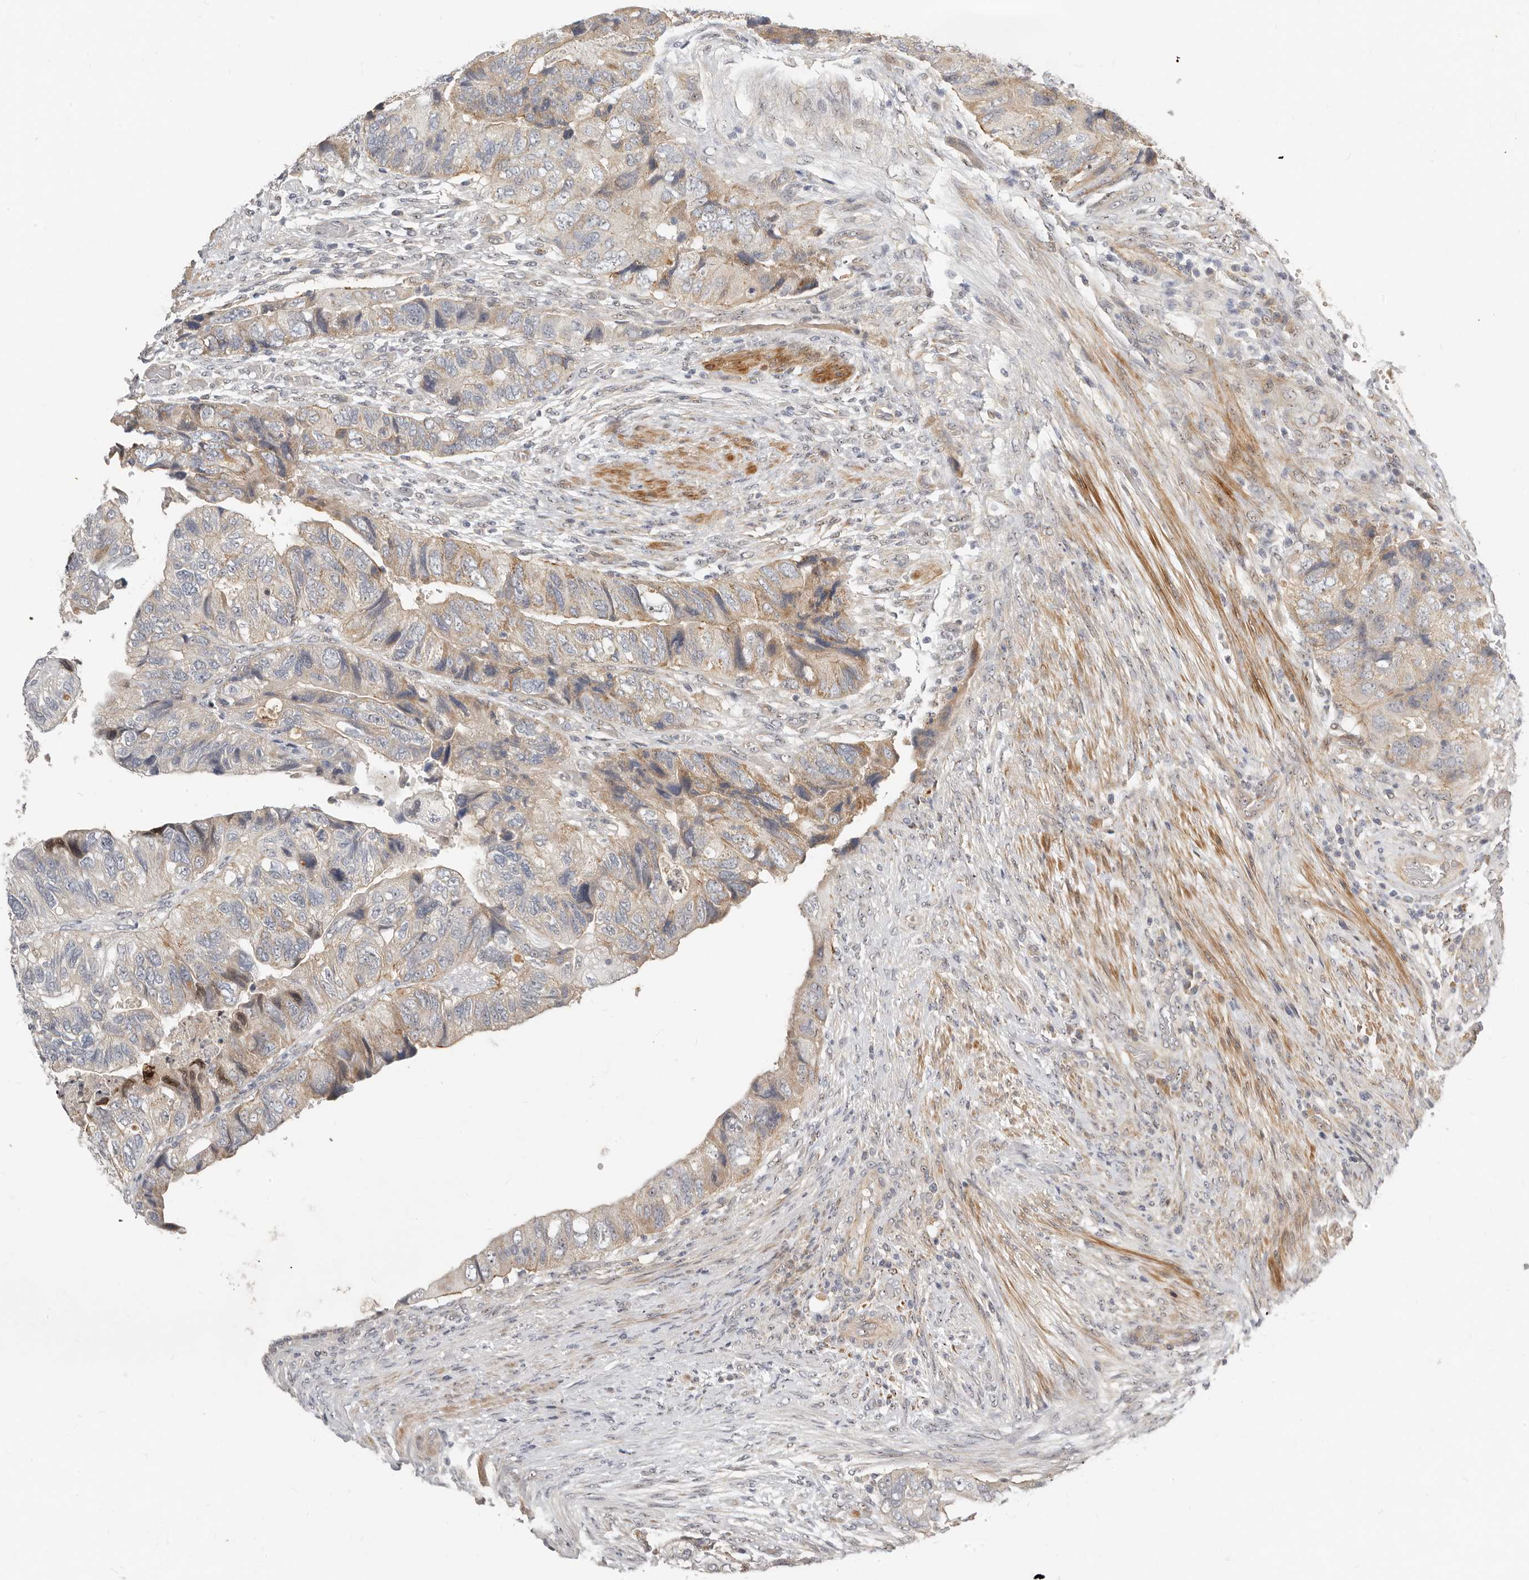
{"staining": {"intensity": "weak", "quantity": "25%-75%", "location": "cytoplasmic/membranous"}, "tissue": "colorectal cancer", "cell_type": "Tumor cells", "image_type": "cancer", "snomed": [{"axis": "morphology", "description": "Adenocarcinoma, NOS"}, {"axis": "topography", "description": "Rectum"}], "caption": "Protein positivity by immunohistochemistry shows weak cytoplasmic/membranous staining in about 25%-75% of tumor cells in adenocarcinoma (colorectal). Immunohistochemistry stains the protein of interest in brown and the nuclei are stained blue.", "gene": "MICALL2", "patient": {"sex": "male", "age": 63}}